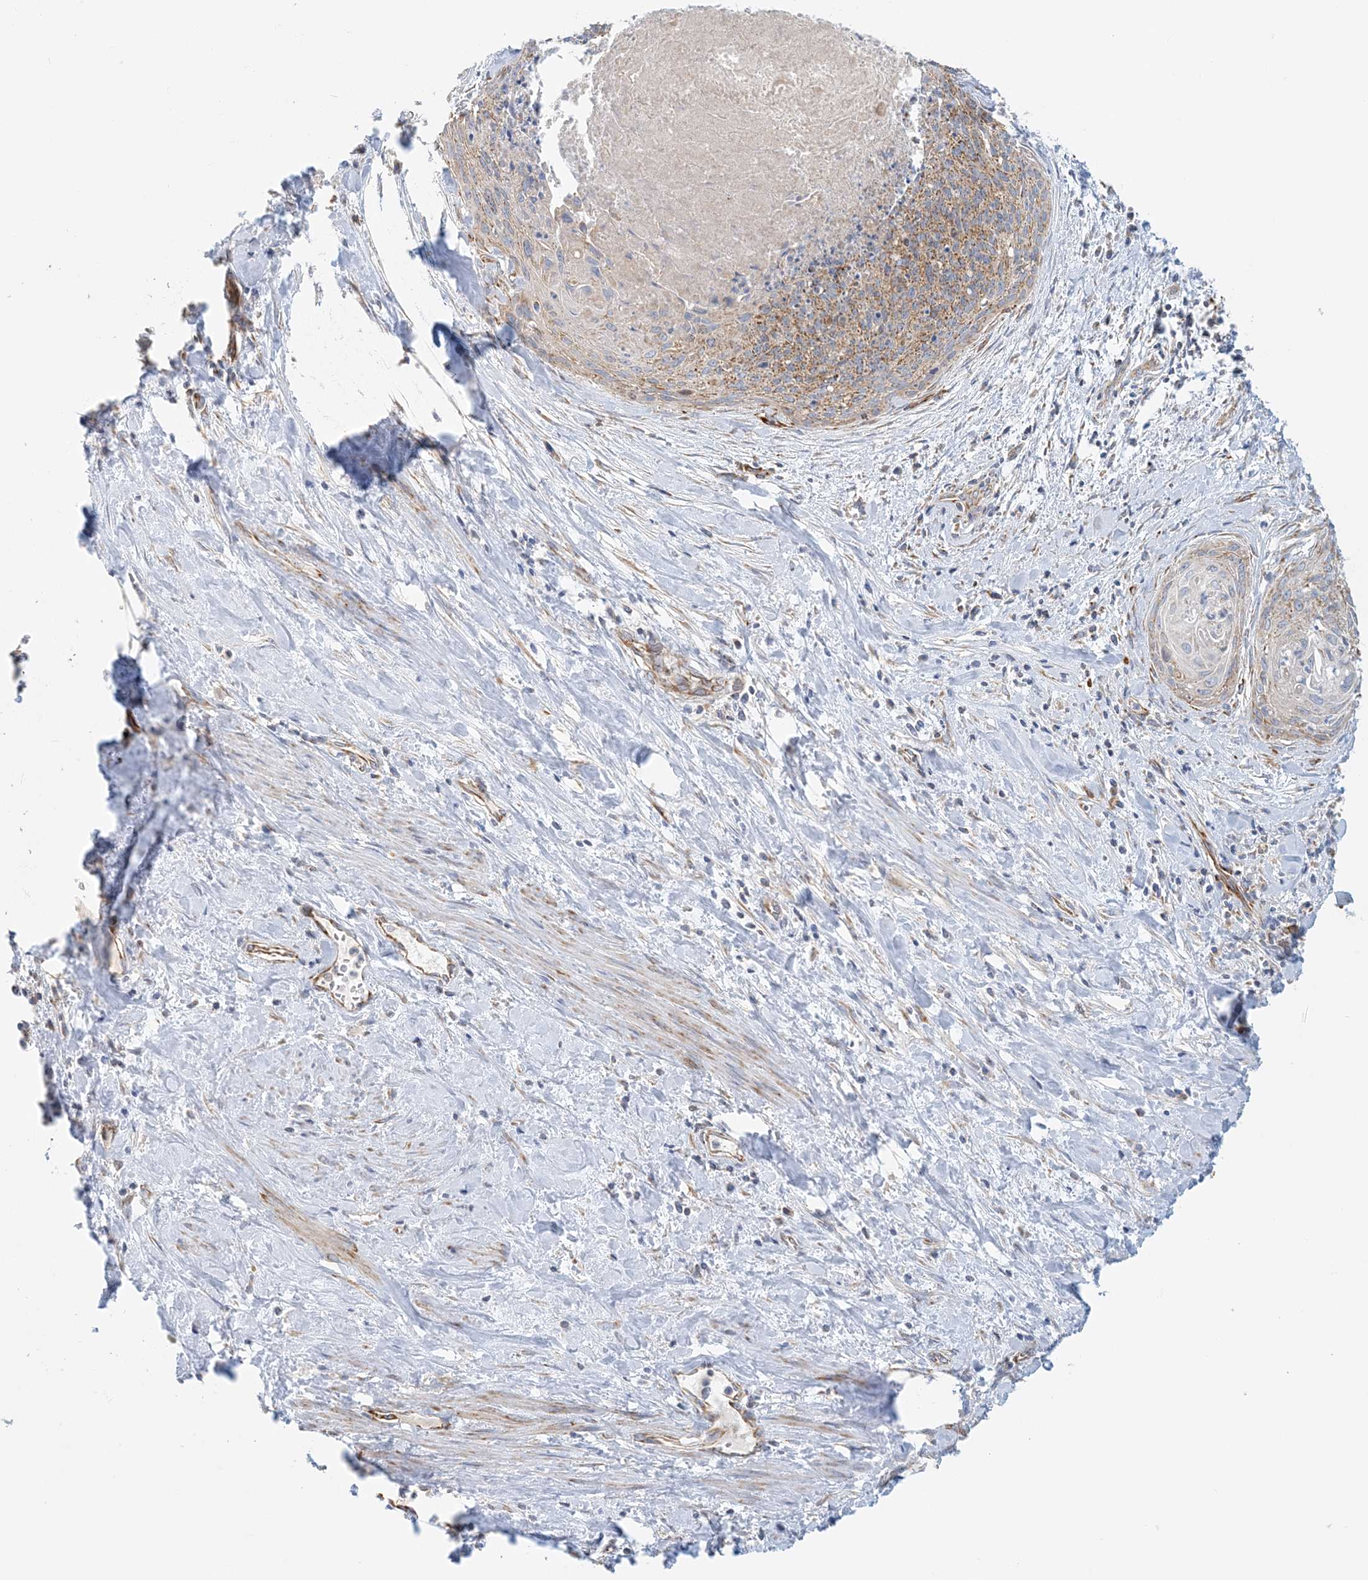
{"staining": {"intensity": "moderate", "quantity": ">75%", "location": "cytoplasmic/membranous"}, "tissue": "cervical cancer", "cell_type": "Tumor cells", "image_type": "cancer", "snomed": [{"axis": "morphology", "description": "Squamous cell carcinoma, NOS"}, {"axis": "topography", "description": "Cervix"}], "caption": "Immunohistochemical staining of human cervical squamous cell carcinoma reveals medium levels of moderate cytoplasmic/membranous protein positivity in approximately >75% of tumor cells. The staining was performed using DAB, with brown indicating positive protein expression. Nuclei are stained blue with hematoxylin.", "gene": "COA3", "patient": {"sex": "female", "age": 55}}